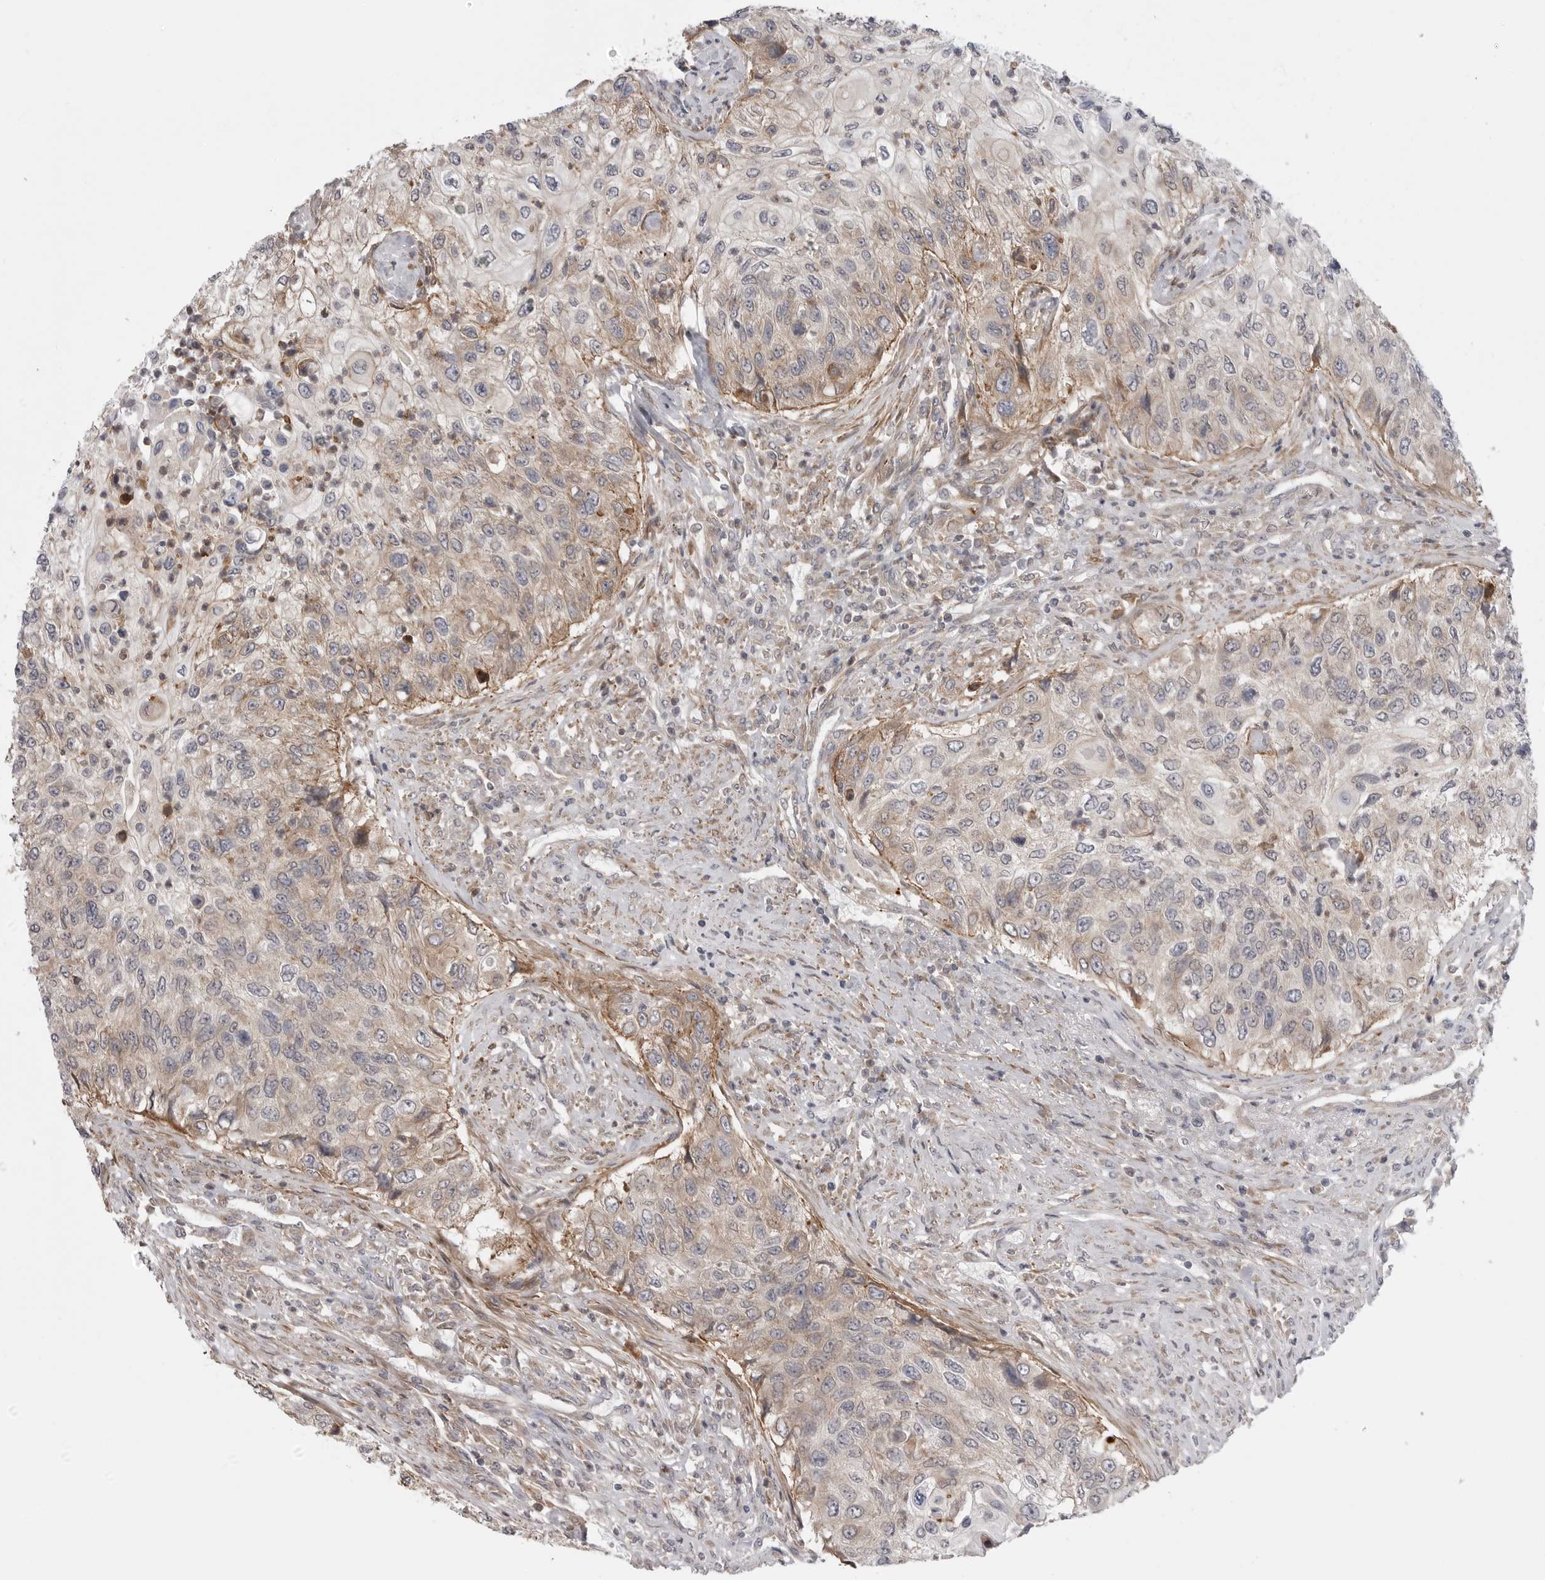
{"staining": {"intensity": "weak", "quantity": "25%-75%", "location": "cytoplasmic/membranous"}, "tissue": "urothelial cancer", "cell_type": "Tumor cells", "image_type": "cancer", "snomed": [{"axis": "morphology", "description": "Urothelial carcinoma, High grade"}, {"axis": "topography", "description": "Urinary bladder"}], "caption": "This micrograph reveals urothelial carcinoma (high-grade) stained with IHC to label a protein in brown. The cytoplasmic/membranous of tumor cells show weak positivity for the protein. Nuclei are counter-stained blue.", "gene": "SCP2", "patient": {"sex": "female", "age": 60}}